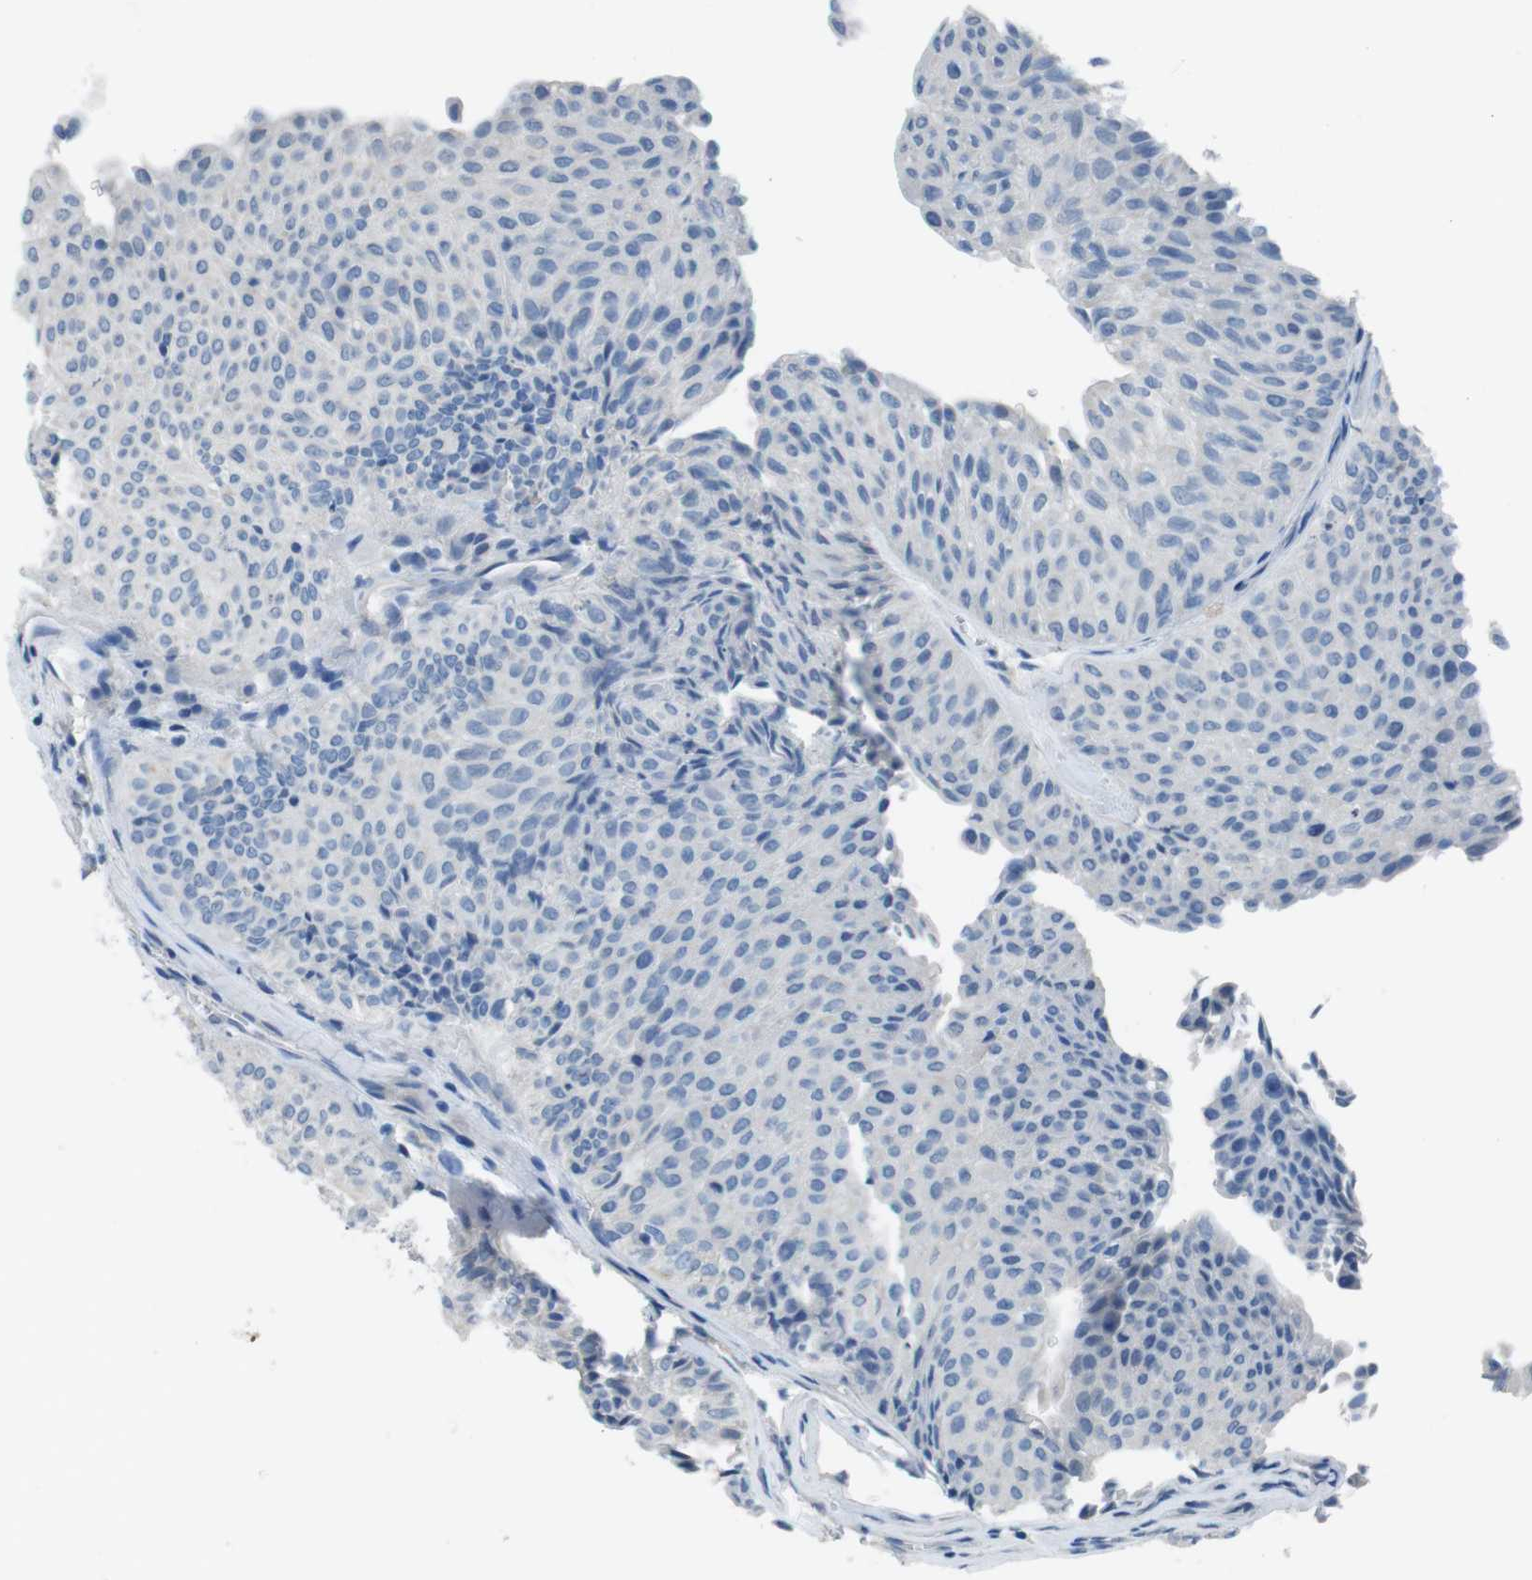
{"staining": {"intensity": "negative", "quantity": "none", "location": "none"}, "tissue": "urothelial cancer", "cell_type": "Tumor cells", "image_type": "cancer", "snomed": [{"axis": "morphology", "description": "Urothelial carcinoma, Low grade"}, {"axis": "topography", "description": "Urinary bladder"}], "caption": "DAB immunohistochemical staining of human urothelial cancer demonstrates no significant positivity in tumor cells. Brightfield microscopy of immunohistochemistry stained with DAB (brown) and hematoxylin (blue), captured at high magnification.", "gene": "CYP2C8", "patient": {"sex": "male", "age": 78}}